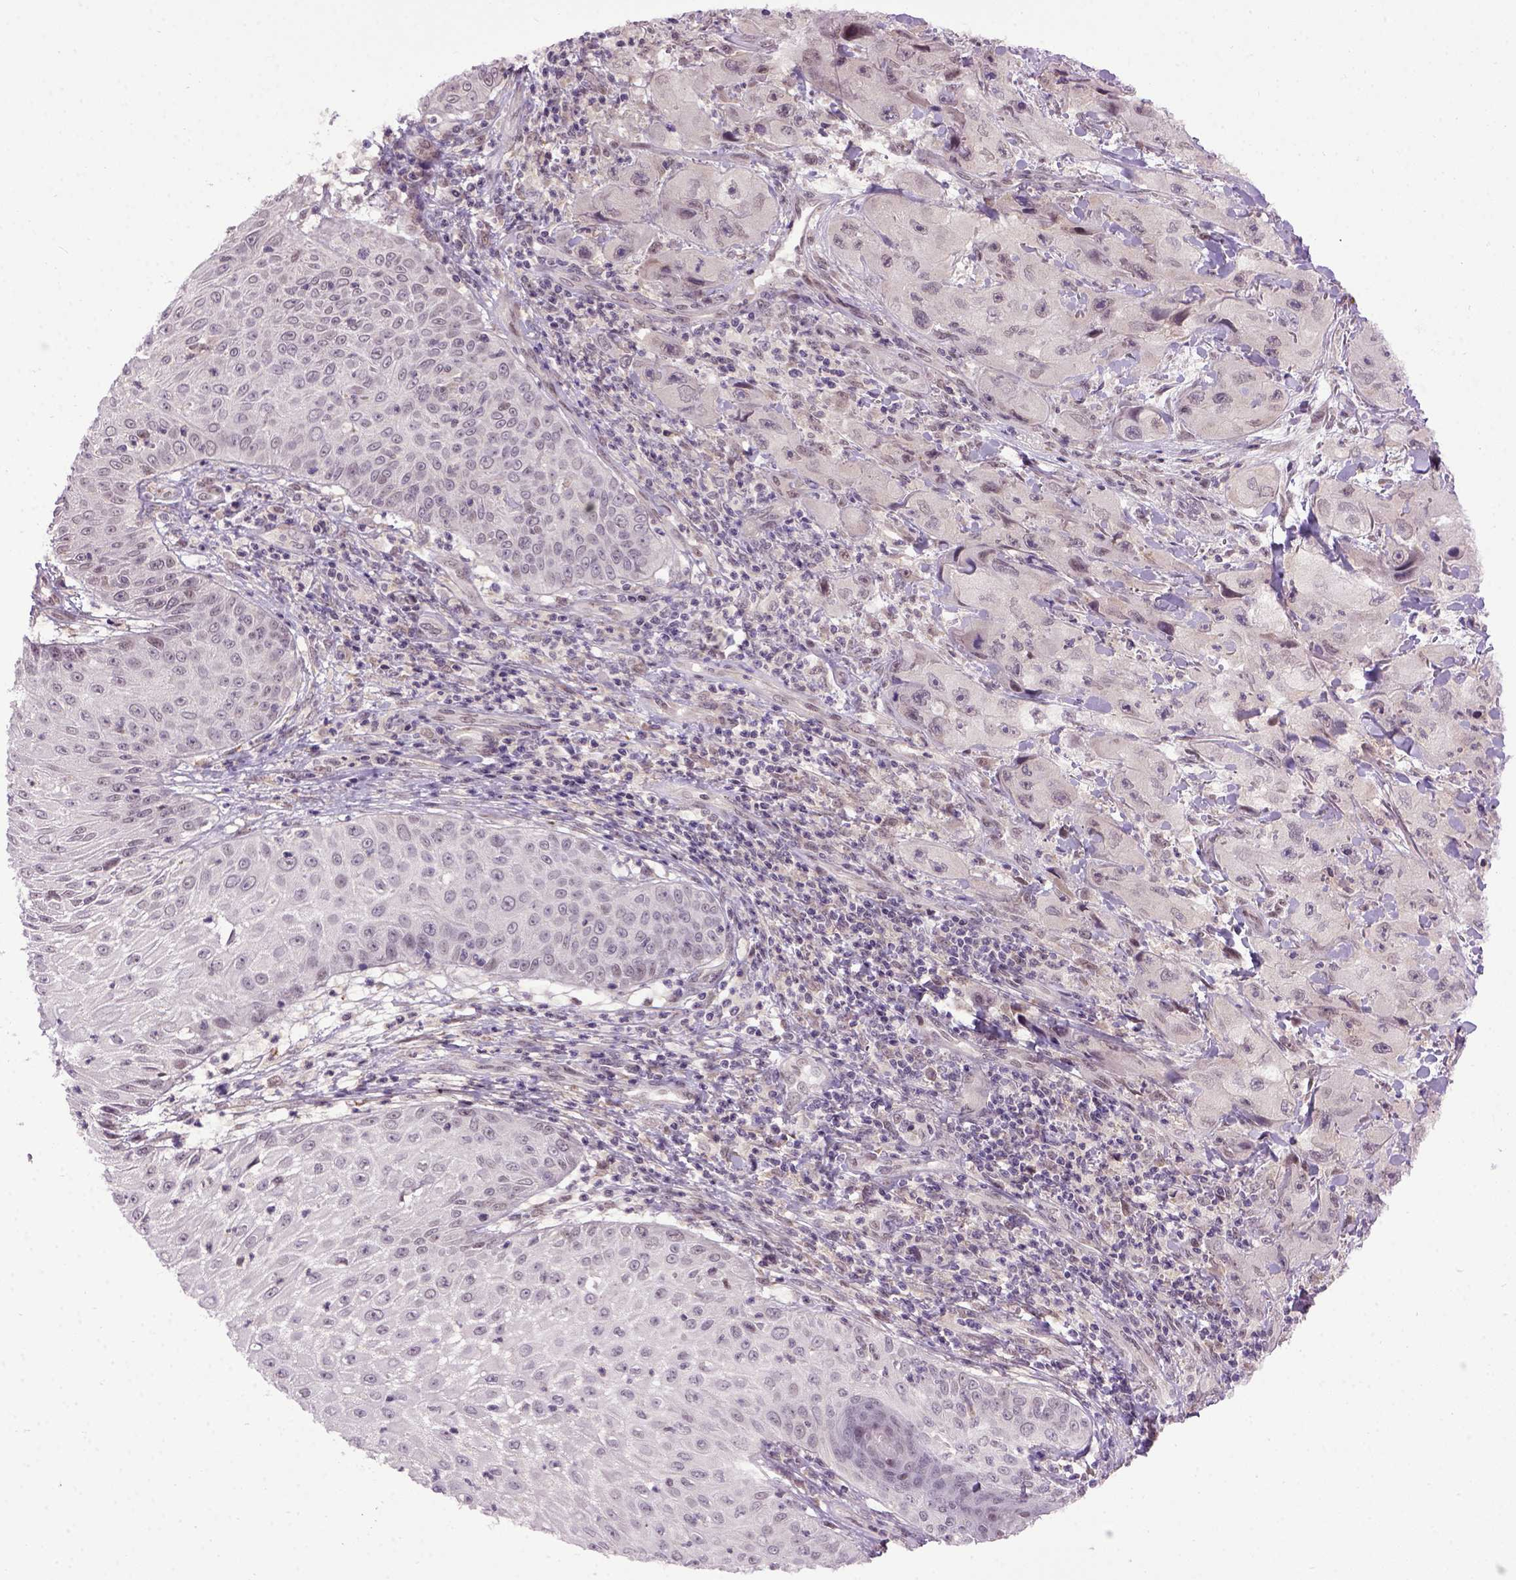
{"staining": {"intensity": "negative", "quantity": "none", "location": "none"}, "tissue": "skin cancer", "cell_type": "Tumor cells", "image_type": "cancer", "snomed": [{"axis": "morphology", "description": "Squamous cell carcinoma, NOS"}, {"axis": "topography", "description": "Skin"}, {"axis": "topography", "description": "Subcutis"}], "caption": "A histopathology image of human skin squamous cell carcinoma is negative for staining in tumor cells. (Stains: DAB IHC with hematoxylin counter stain, Microscopy: brightfield microscopy at high magnification).", "gene": "RAB43", "patient": {"sex": "male", "age": 73}}